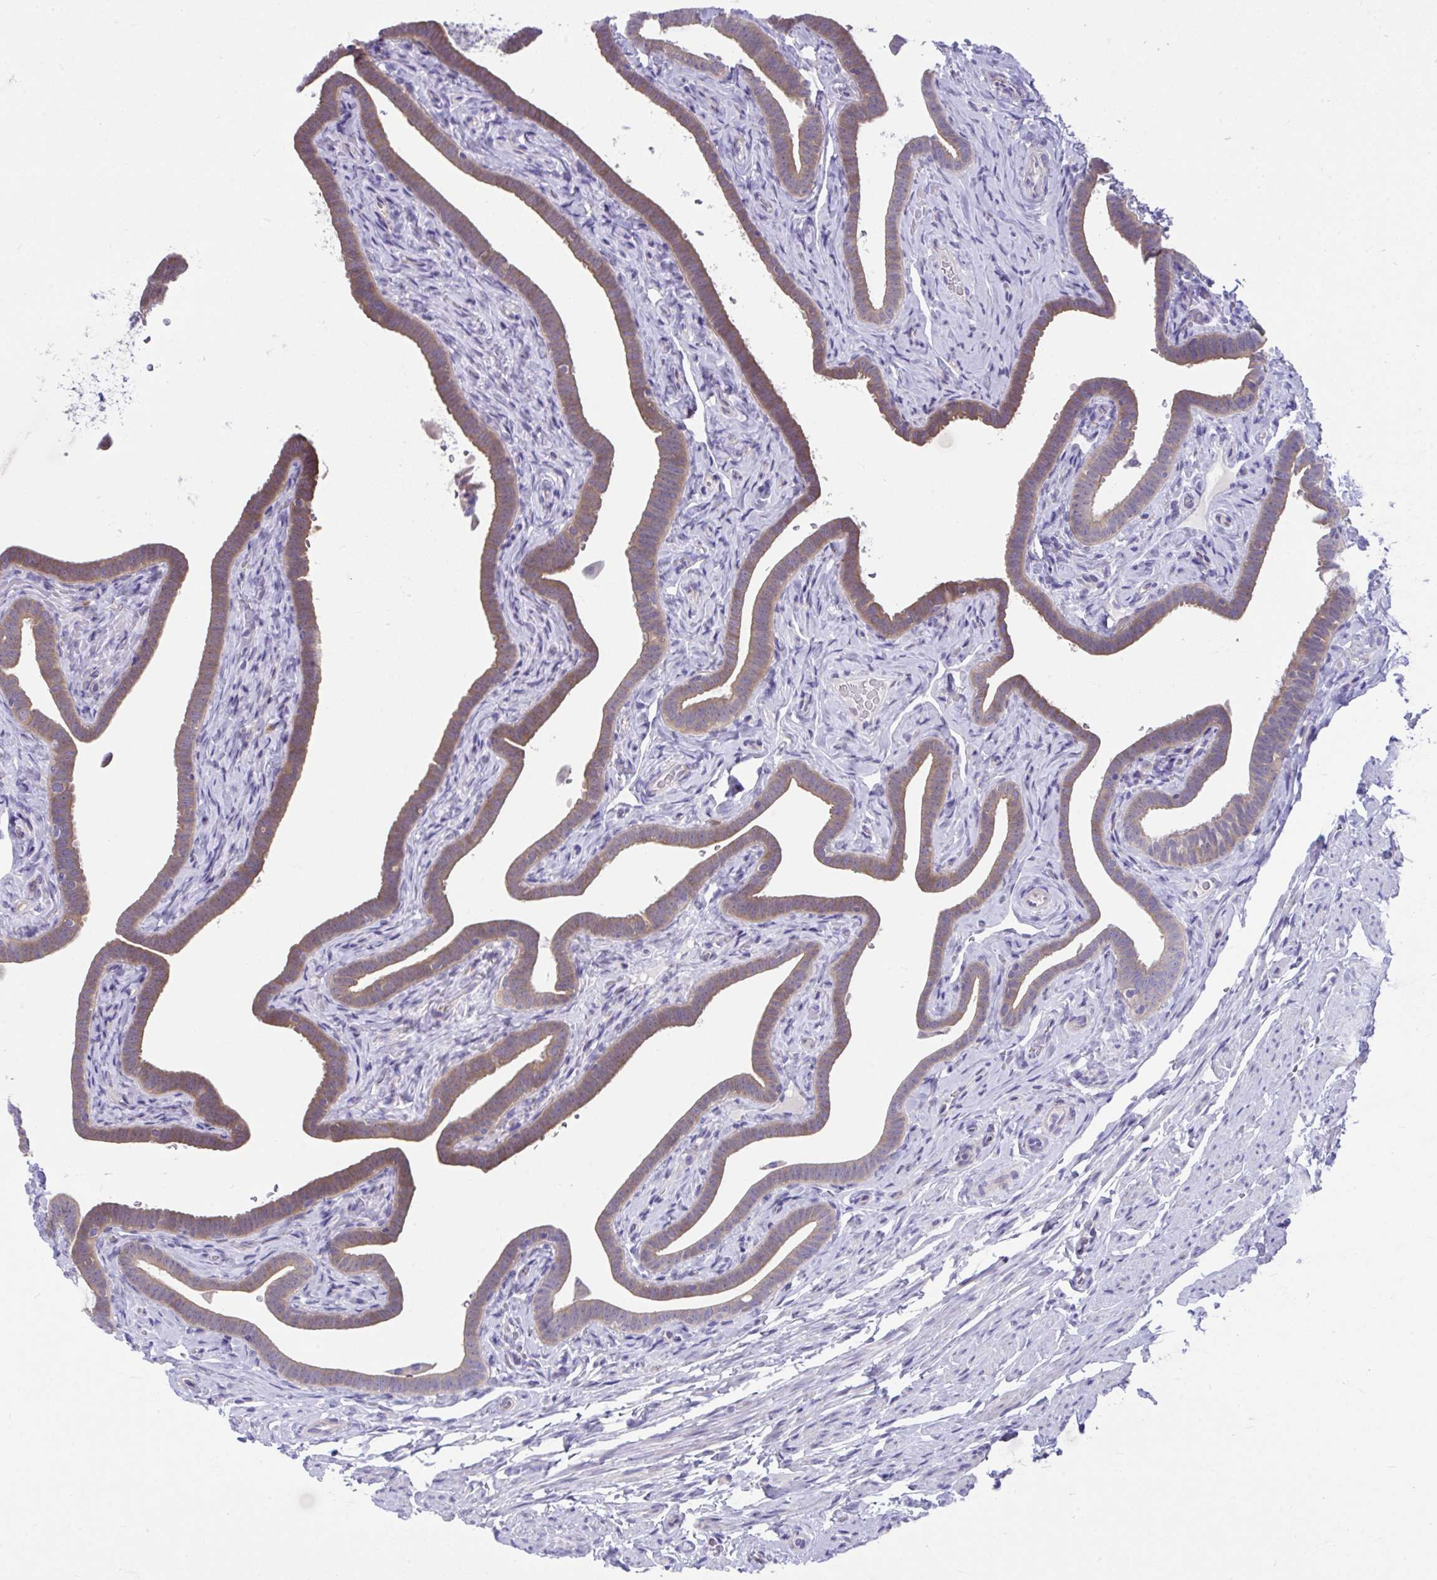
{"staining": {"intensity": "moderate", "quantity": ">75%", "location": "cytoplasmic/membranous"}, "tissue": "fallopian tube", "cell_type": "Glandular cells", "image_type": "normal", "snomed": [{"axis": "morphology", "description": "Normal tissue, NOS"}, {"axis": "topography", "description": "Fallopian tube"}], "caption": "Immunohistochemical staining of benign human fallopian tube displays medium levels of moderate cytoplasmic/membranous expression in approximately >75% of glandular cells. Nuclei are stained in blue.", "gene": "PCDHB7", "patient": {"sex": "female", "age": 69}}